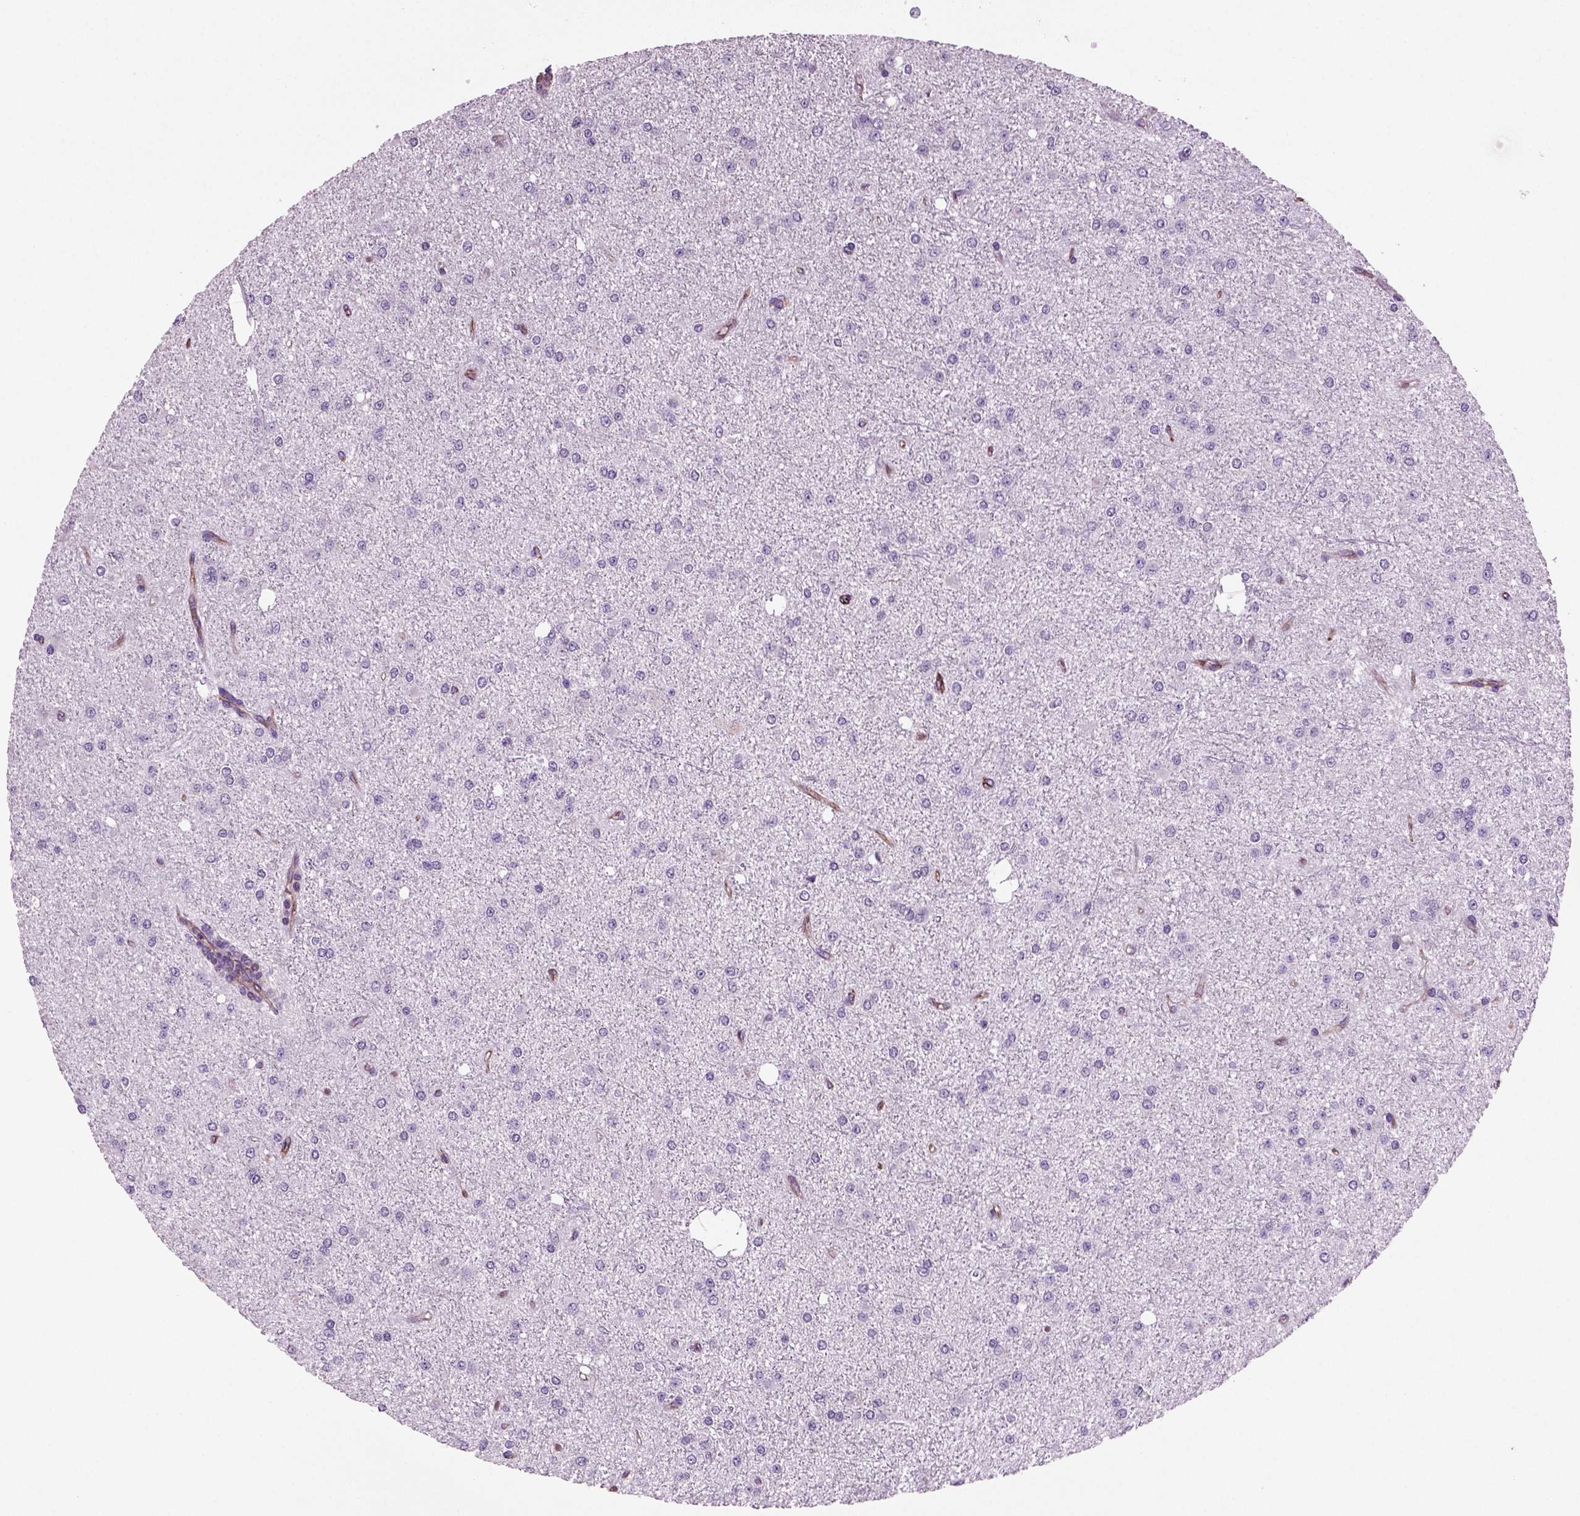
{"staining": {"intensity": "negative", "quantity": "none", "location": "none"}, "tissue": "glioma", "cell_type": "Tumor cells", "image_type": "cancer", "snomed": [{"axis": "morphology", "description": "Glioma, malignant, Low grade"}, {"axis": "topography", "description": "Brain"}], "caption": "IHC micrograph of neoplastic tissue: glioma stained with DAB demonstrates no significant protein staining in tumor cells.", "gene": "ACER3", "patient": {"sex": "male", "age": 27}}